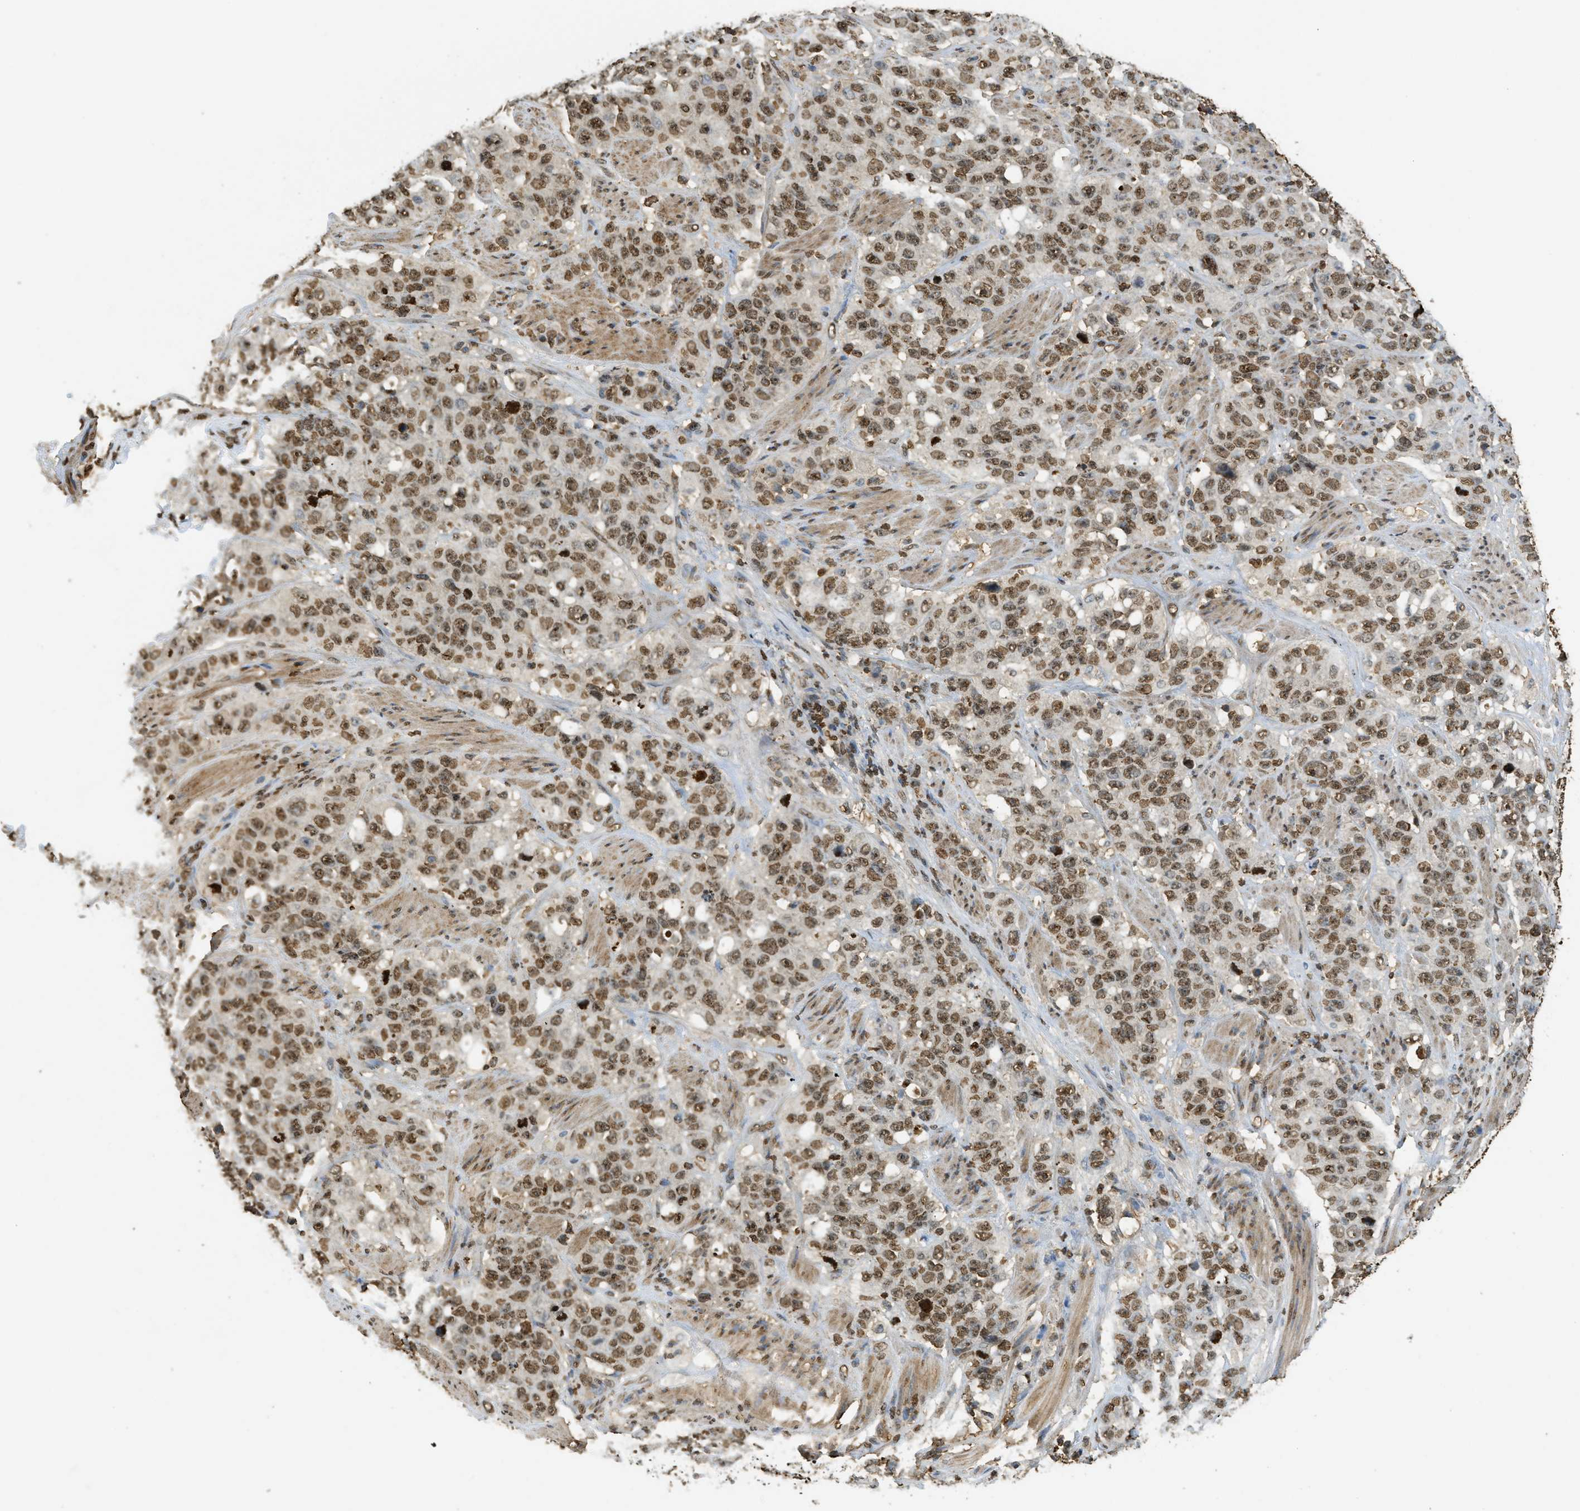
{"staining": {"intensity": "moderate", "quantity": ">75%", "location": "nuclear"}, "tissue": "stomach cancer", "cell_type": "Tumor cells", "image_type": "cancer", "snomed": [{"axis": "morphology", "description": "Adenocarcinoma, NOS"}, {"axis": "topography", "description": "Stomach"}], "caption": "Stomach cancer tissue exhibits moderate nuclear expression in about >75% of tumor cells", "gene": "NR5A2", "patient": {"sex": "male", "age": 48}}